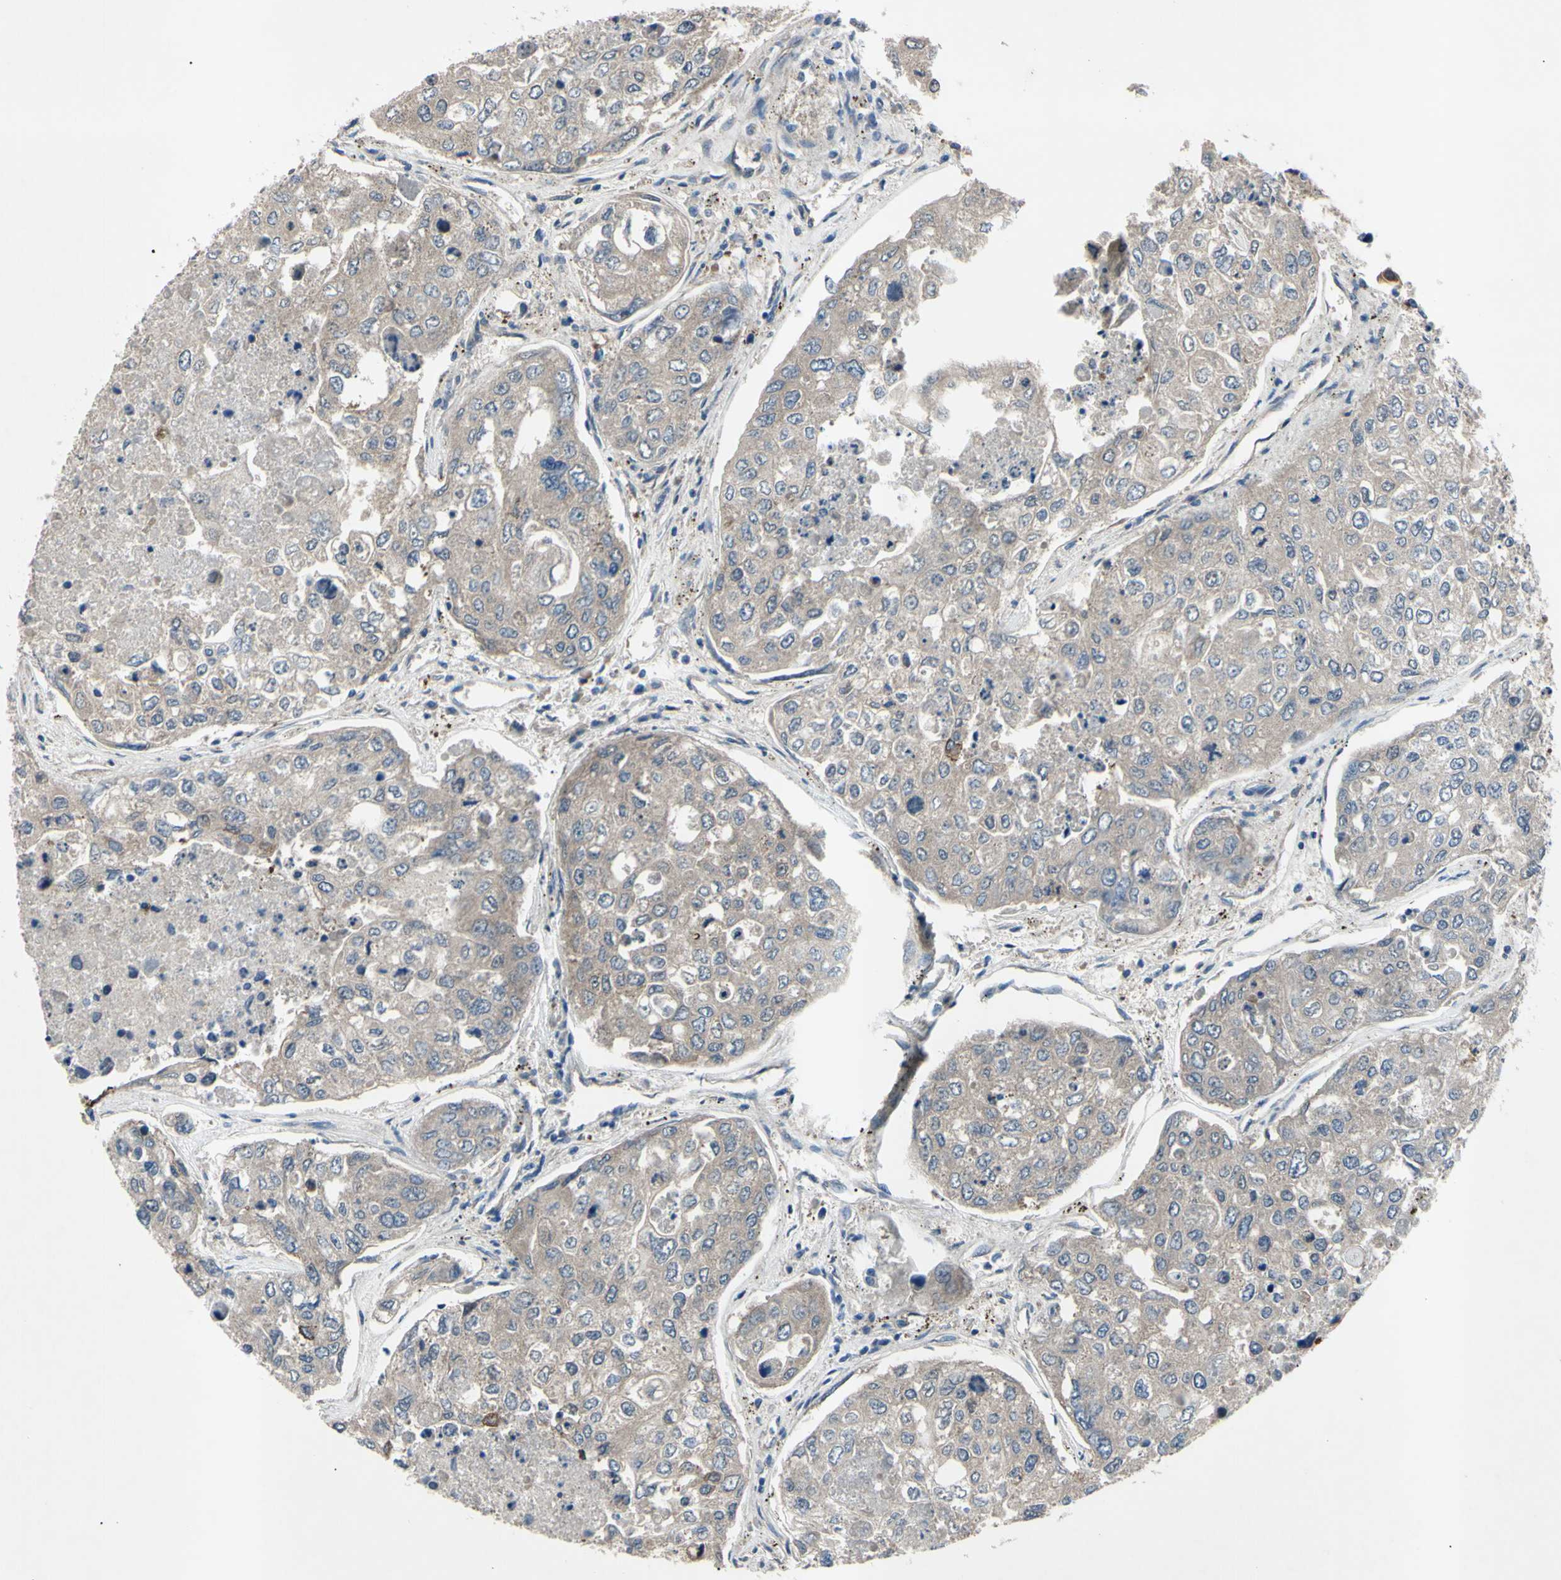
{"staining": {"intensity": "weak", "quantity": ">75%", "location": "cytoplasmic/membranous"}, "tissue": "urothelial cancer", "cell_type": "Tumor cells", "image_type": "cancer", "snomed": [{"axis": "morphology", "description": "Urothelial carcinoma, High grade"}, {"axis": "topography", "description": "Lymph node"}, {"axis": "topography", "description": "Urinary bladder"}], "caption": "IHC of human urothelial carcinoma (high-grade) shows low levels of weak cytoplasmic/membranous staining in approximately >75% of tumor cells. (DAB (3,3'-diaminobenzidine) IHC with brightfield microscopy, high magnification).", "gene": "HILPDA", "patient": {"sex": "male", "age": 51}}